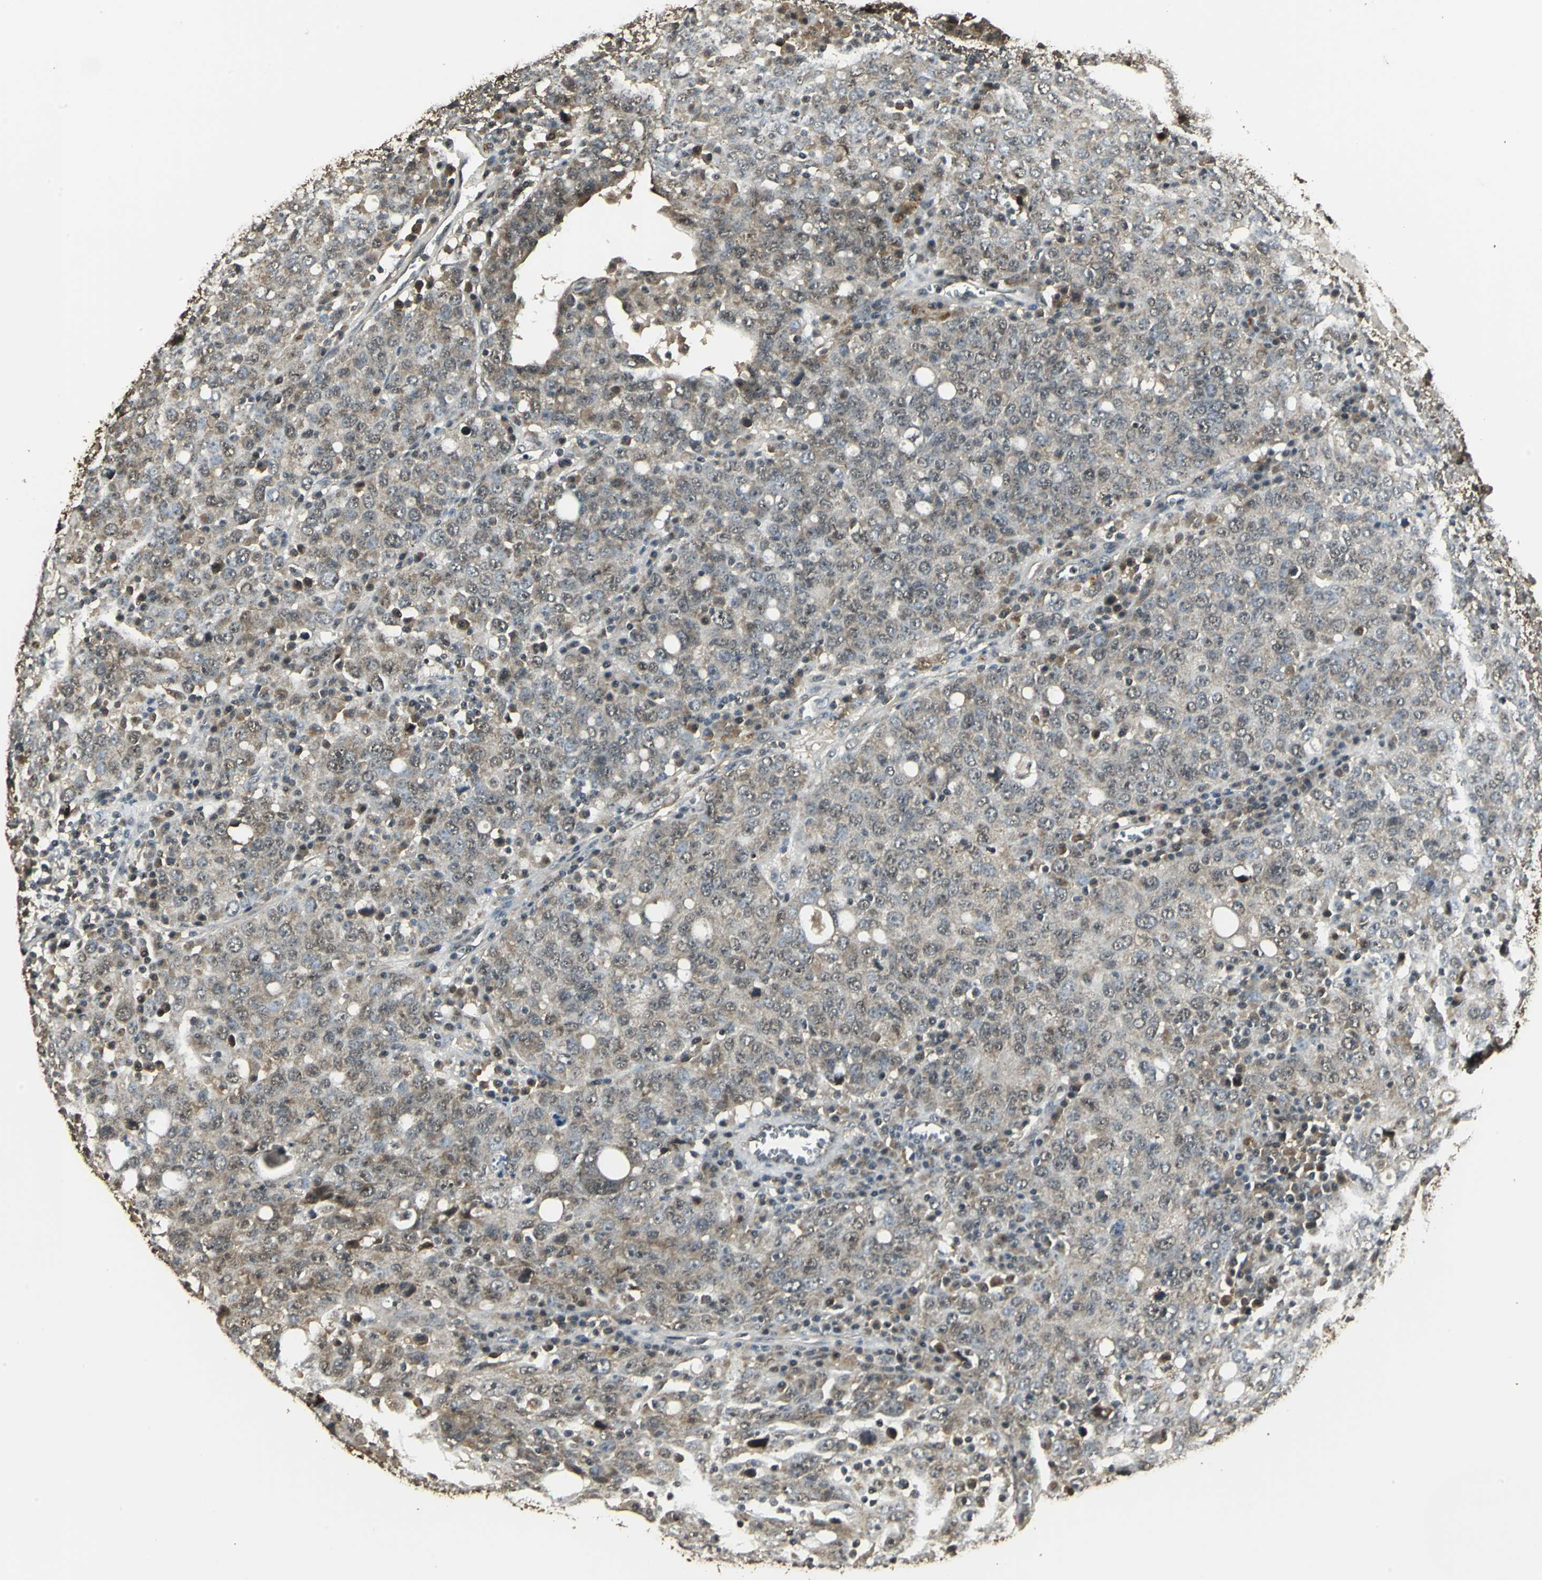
{"staining": {"intensity": "weak", "quantity": "25%-75%", "location": "cytoplasmic/membranous"}, "tissue": "ovarian cancer", "cell_type": "Tumor cells", "image_type": "cancer", "snomed": [{"axis": "morphology", "description": "Carcinoma, endometroid"}, {"axis": "topography", "description": "Ovary"}], "caption": "Weak cytoplasmic/membranous positivity for a protein is present in about 25%-75% of tumor cells of ovarian endometroid carcinoma using immunohistochemistry.", "gene": "UCHL5", "patient": {"sex": "female", "age": 62}}